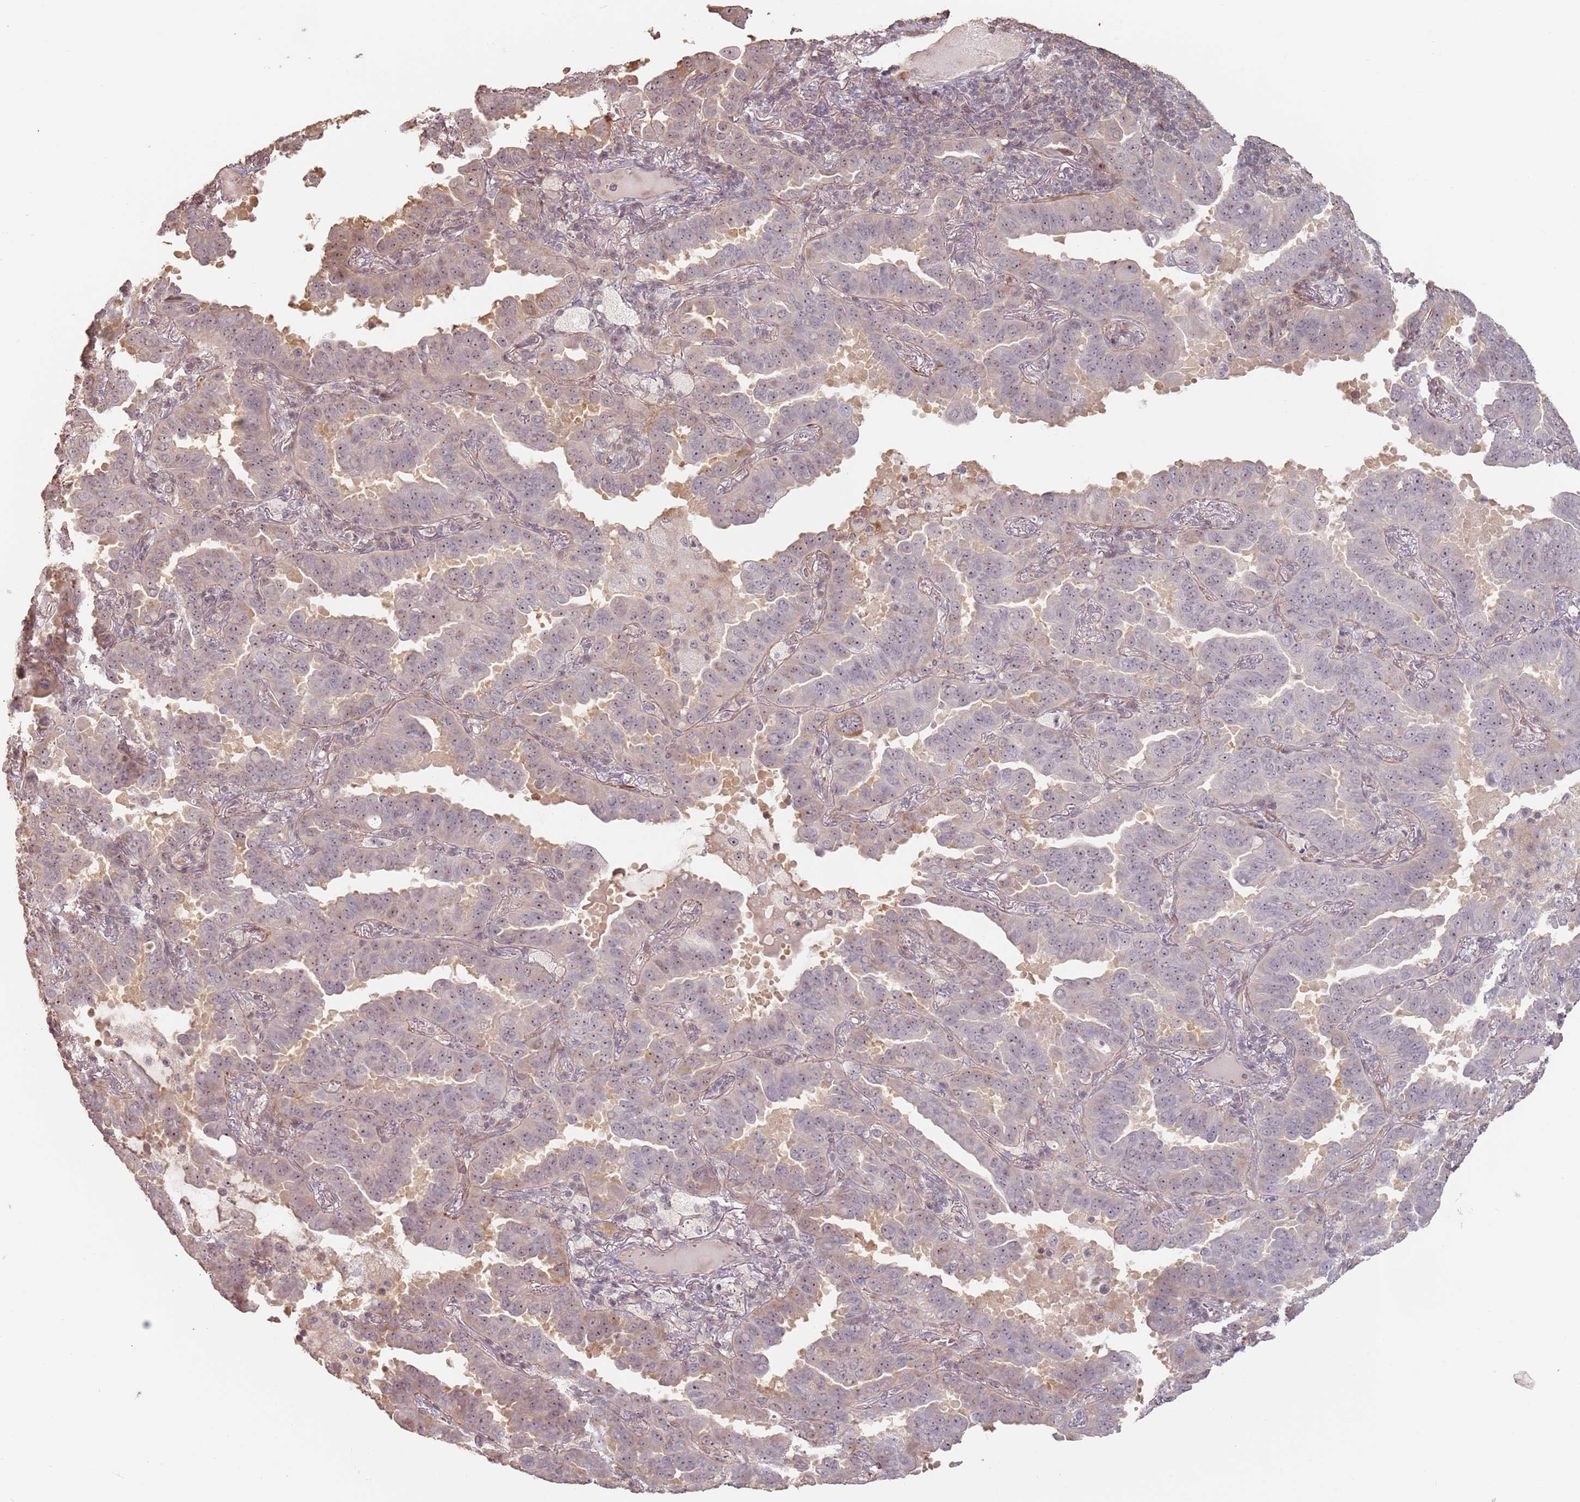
{"staining": {"intensity": "weak", "quantity": "25%-75%", "location": "nuclear"}, "tissue": "lung cancer", "cell_type": "Tumor cells", "image_type": "cancer", "snomed": [{"axis": "morphology", "description": "Adenocarcinoma, NOS"}, {"axis": "topography", "description": "Lung"}], "caption": "A high-resolution image shows immunohistochemistry staining of lung cancer, which exhibits weak nuclear staining in approximately 25%-75% of tumor cells. The protein of interest is shown in brown color, while the nuclei are stained blue.", "gene": "ADTRP", "patient": {"sex": "male", "age": 64}}